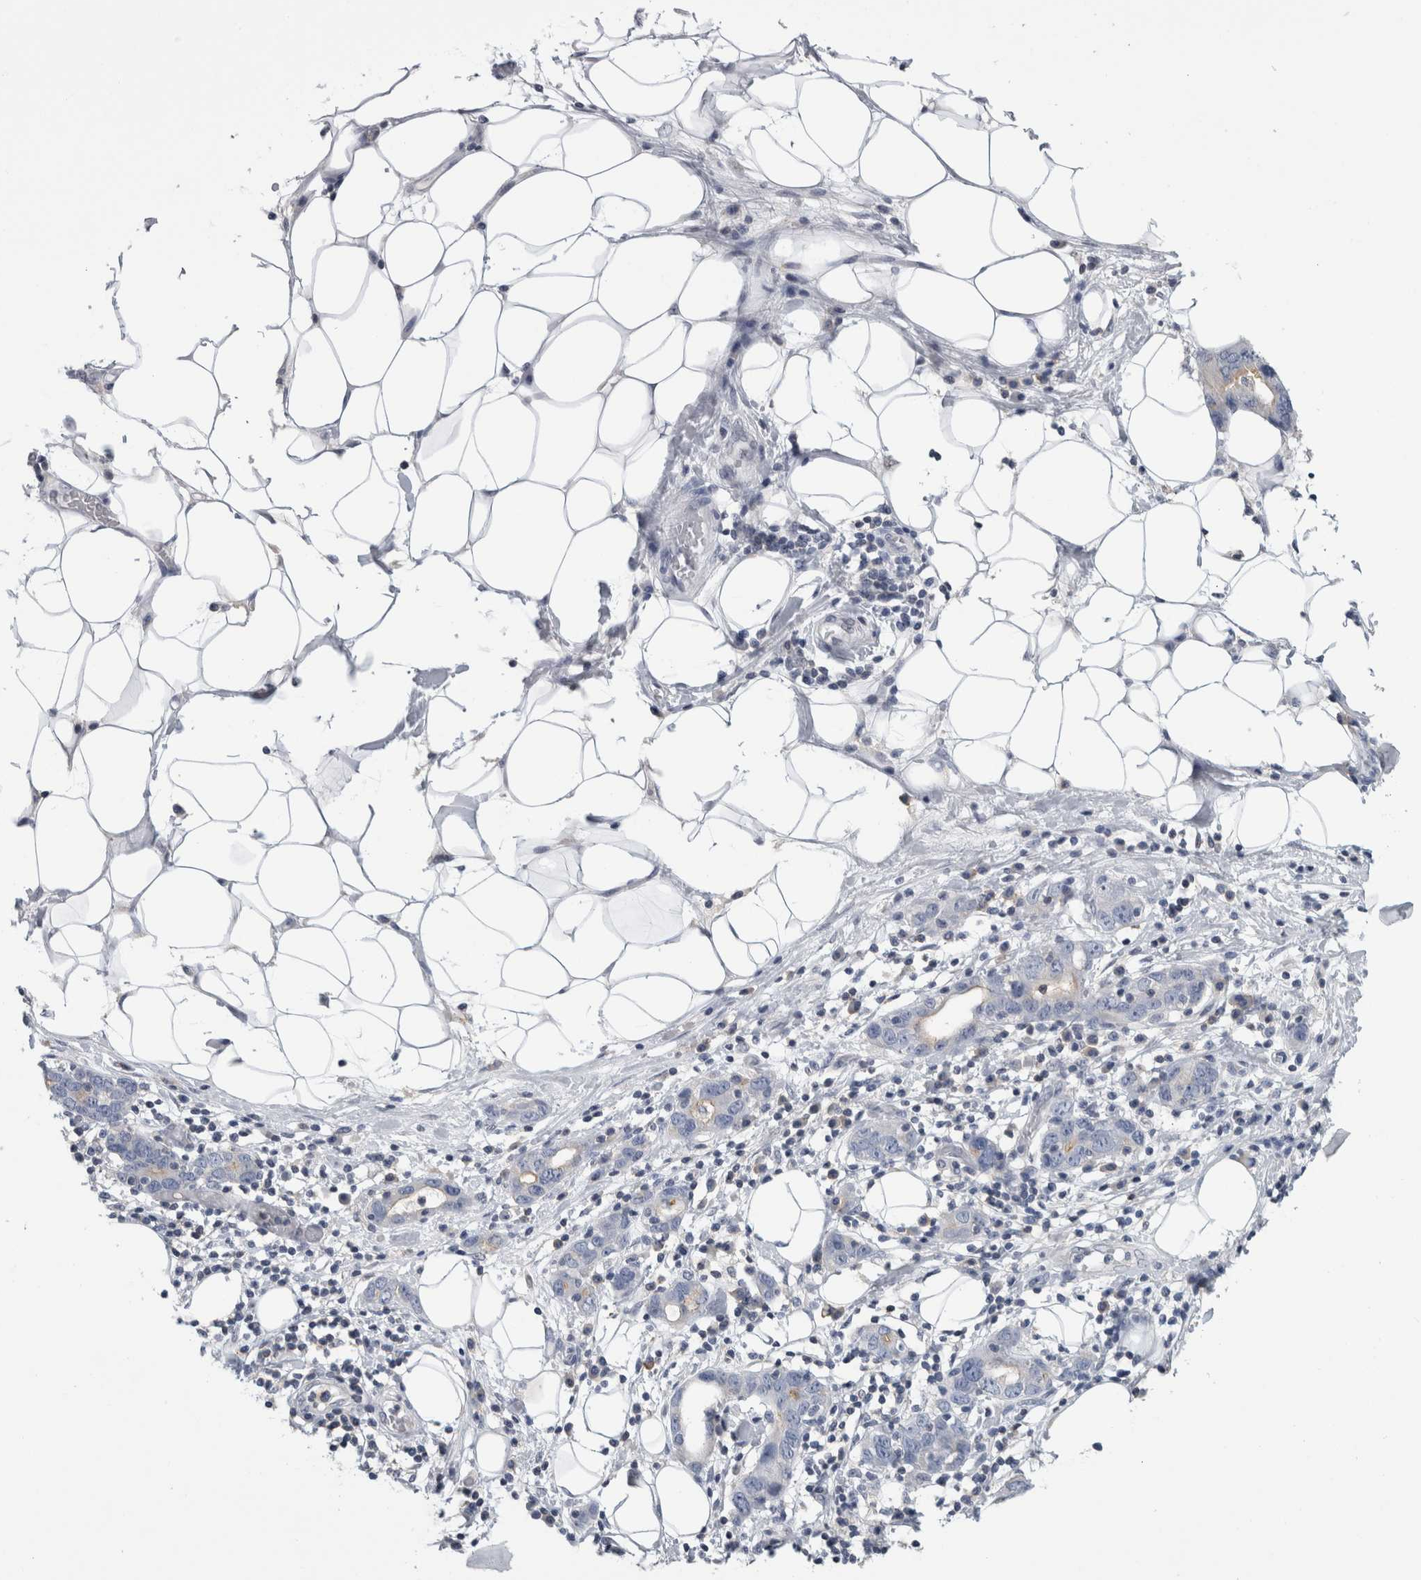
{"staining": {"intensity": "negative", "quantity": "none", "location": "none"}, "tissue": "stomach cancer", "cell_type": "Tumor cells", "image_type": "cancer", "snomed": [{"axis": "morphology", "description": "Adenocarcinoma, NOS"}, {"axis": "topography", "description": "Stomach, lower"}], "caption": "An immunohistochemistry photomicrograph of stomach cancer is shown. There is no staining in tumor cells of stomach cancer. (Stains: DAB IHC with hematoxylin counter stain, Microscopy: brightfield microscopy at high magnification).", "gene": "ANKFY1", "patient": {"sex": "female", "age": 93}}